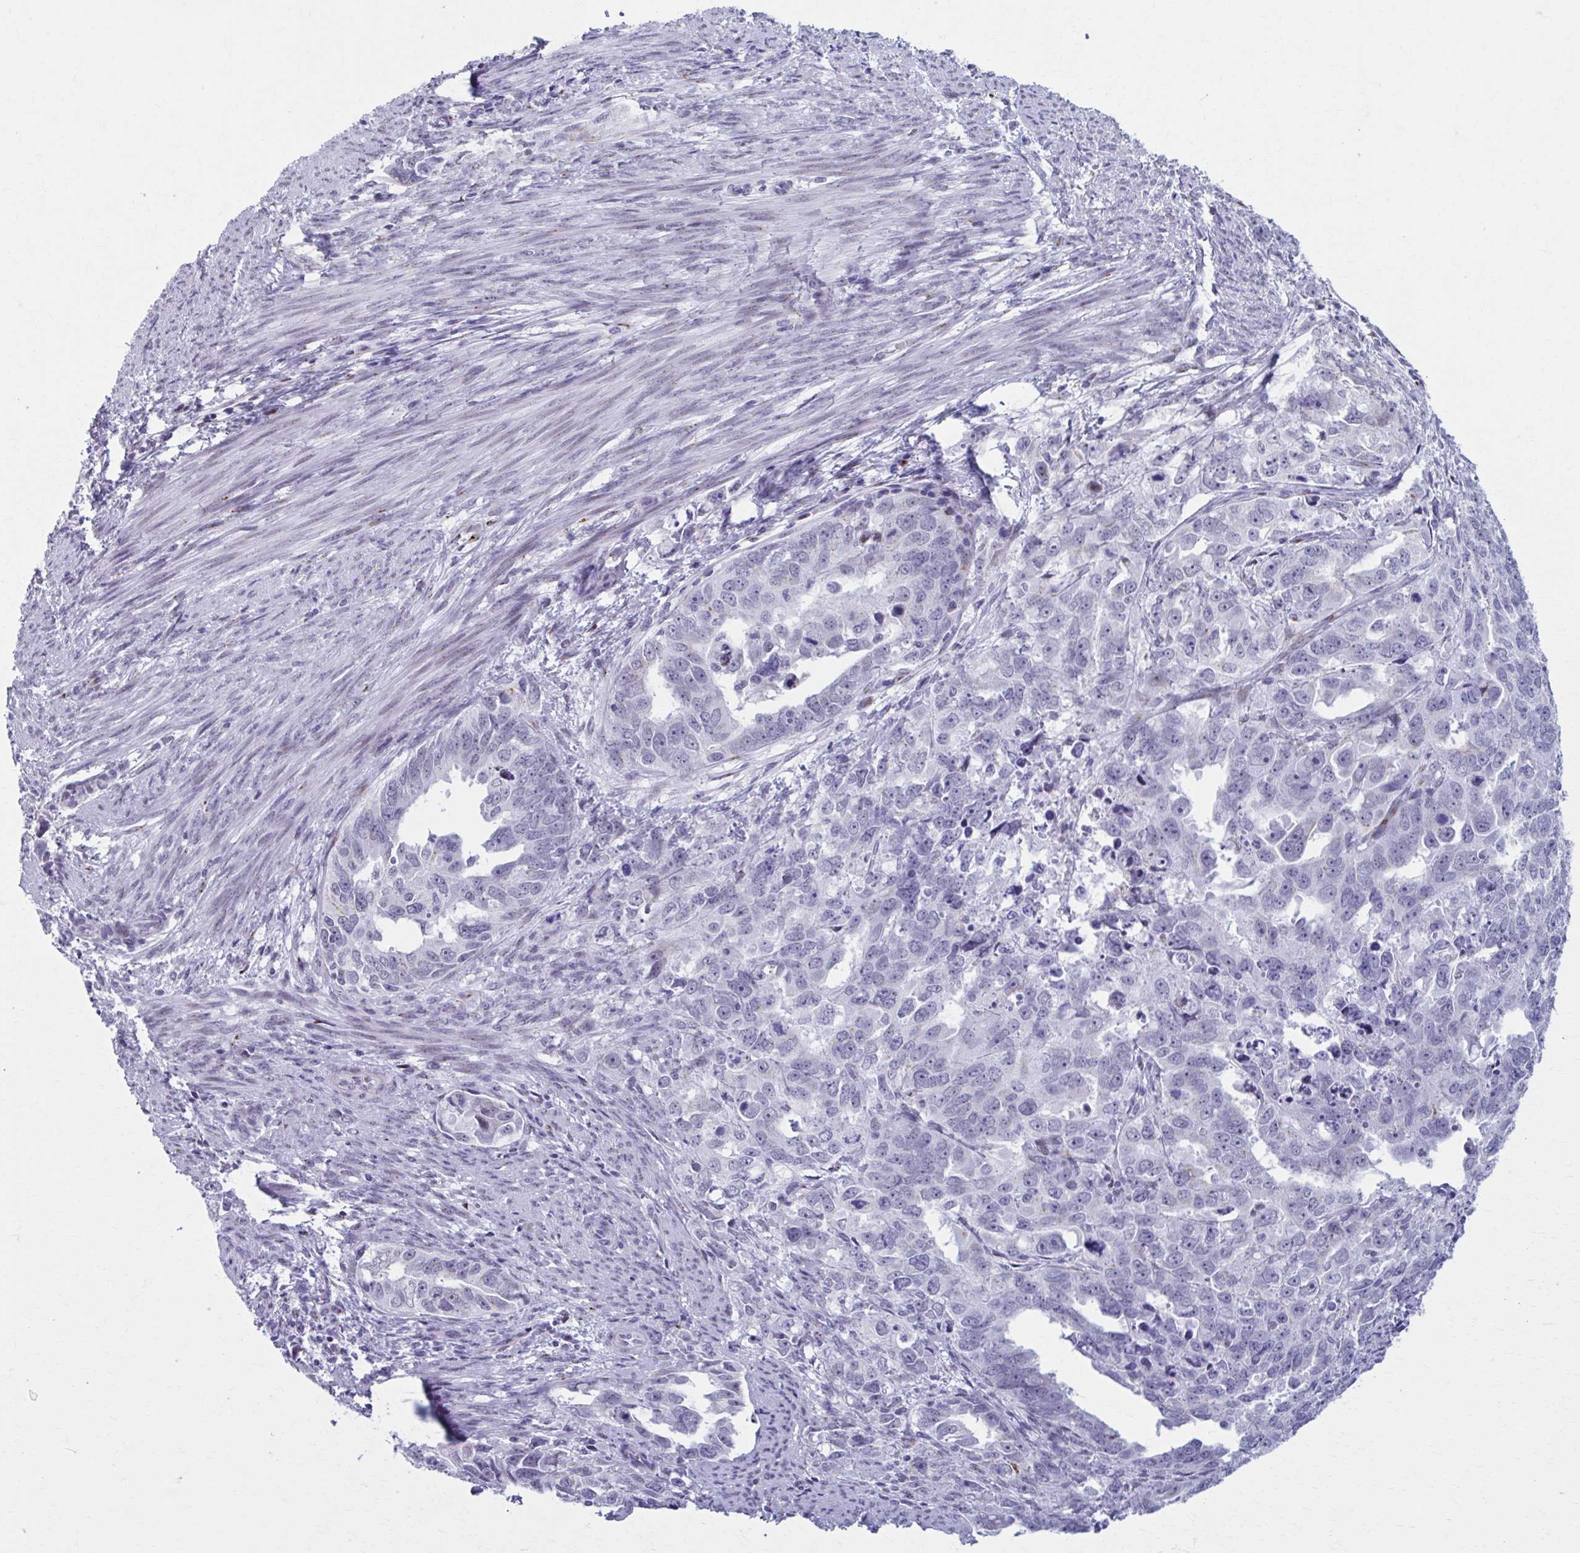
{"staining": {"intensity": "negative", "quantity": "none", "location": "none"}, "tissue": "endometrial cancer", "cell_type": "Tumor cells", "image_type": "cancer", "snomed": [{"axis": "morphology", "description": "Adenocarcinoma, NOS"}, {"axis": "topography", "description": "Endometrium"}], "caption": "An image of endometrial cancer (adenocarcinoma) stained for a protein exhibits no brown staining in tumor cells. (DAB immunohistochemistry with hematoxylin counter stain).", "gene": "ZNF682", "patient": {"sex": "female", "age": 65}}